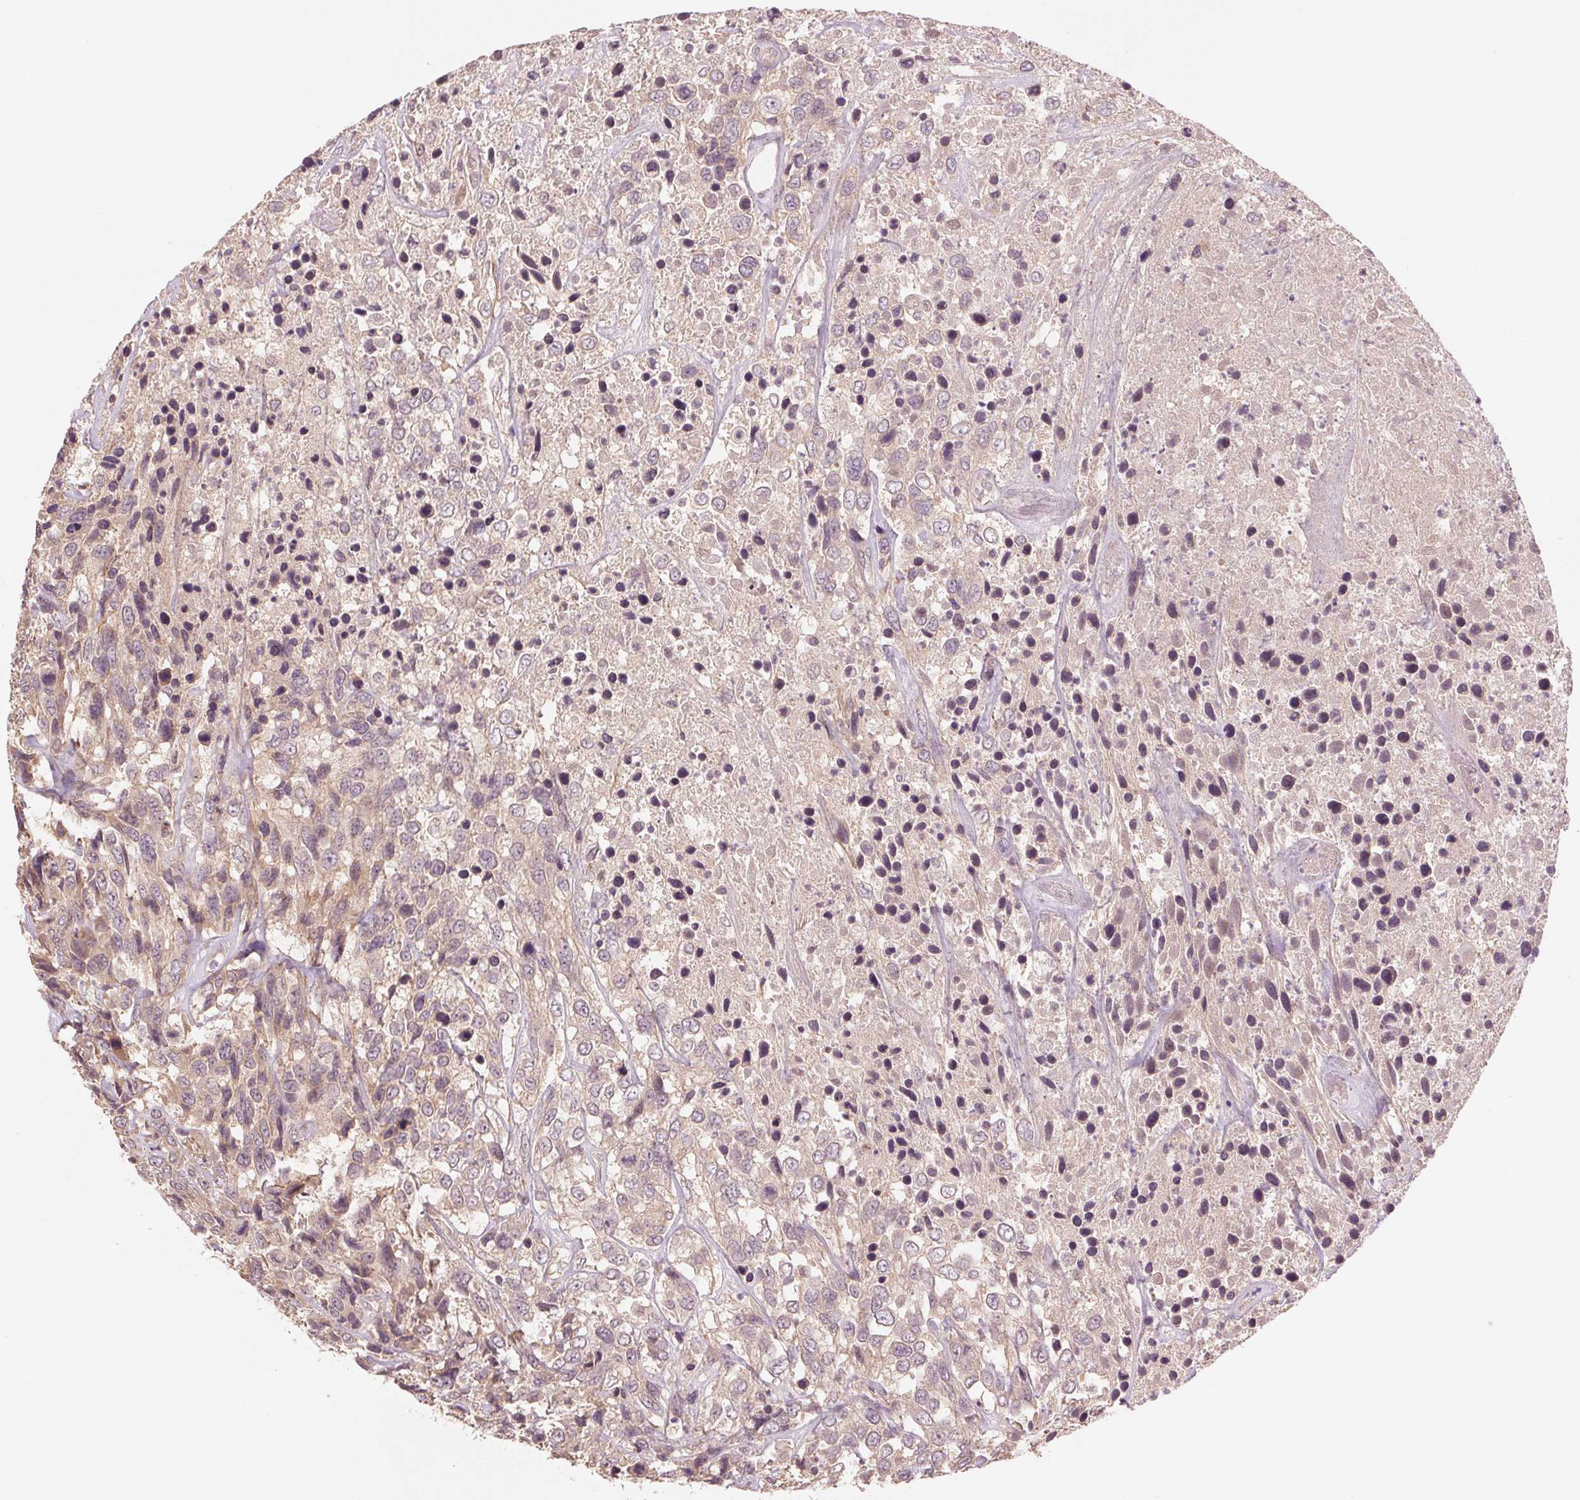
{"staining": {"intensity": "negative", "quantity": "none", "location": "none"}, "tissue": "urothelial cancer", "cell_type": "Tumor cells", "image_type": "cancer", "snomed": [{"axis": "morphology", "description": "Urothelial carcinoma, High grade"}, {"axis": "topography", "description": "Urinary bladder"}], "caption": "This histopathology image is of urothelial cancer stained with IHC to label a protein in brown with the nuclei are counter-stained blue. There is no positivity in tumor cells.", "gene": "PPIA", "patient": {"sex": "female", "age": 70}}